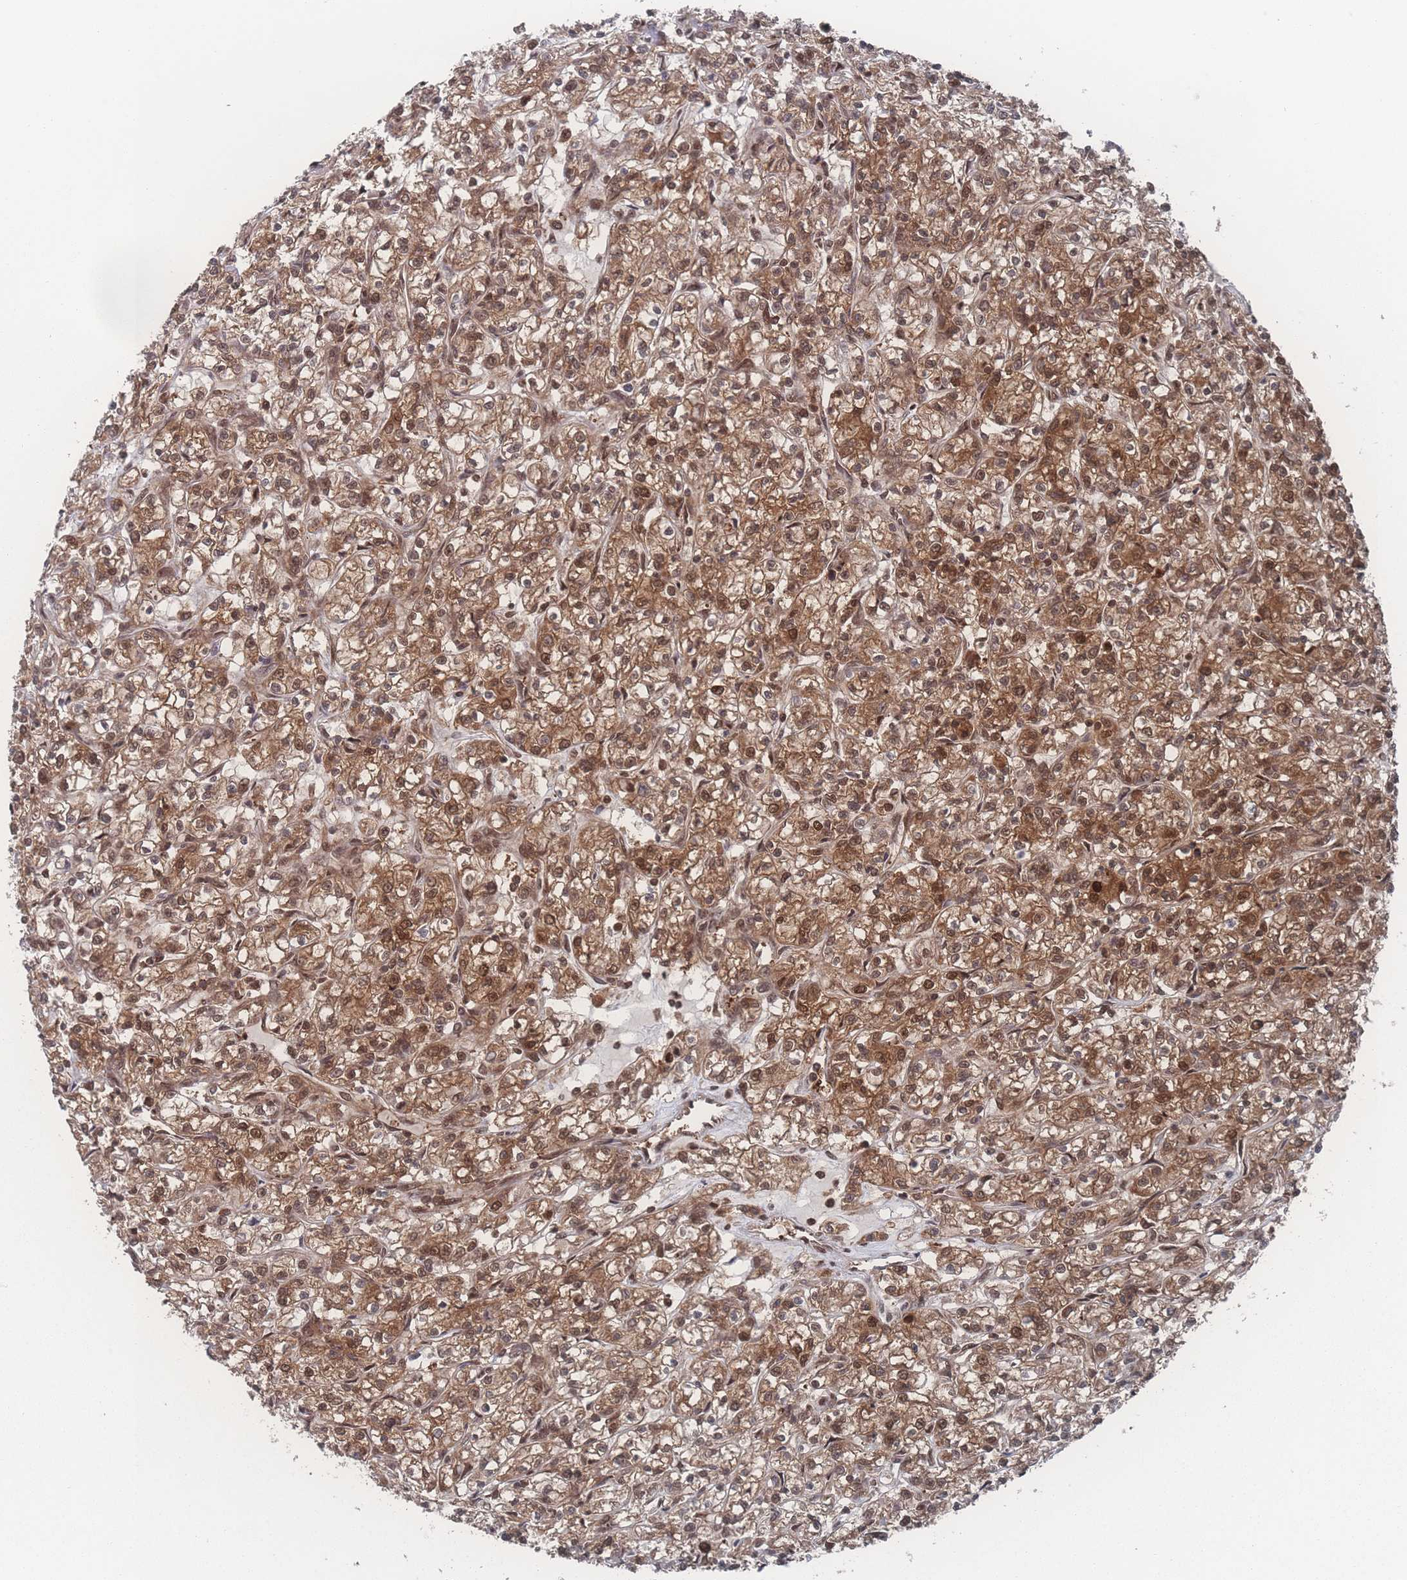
{"staining": {"intensity": "moderate", "quantity": ">75%", "location": "cytoplasmic/membranous,nuclear"}, "tissue": "renal cancer", "cell_type": "Tumor cells", "image_type": "cancer", "snomed": [{"axis": "morphology", "description": "Adenocarcinoma, NOS"}, {"axis": "topography", "description": "Kidney"}], "caption": "Immunohistochemistry (IHC) (DAB) staining of renal cancer (adenocarcinoma) reveals moderate cytoplasmic/membranous and nuclear protein positivity in approximately >75% of tumor cells.", "gene": "PSMA1", "patient": {"sex": "female", "age": 59}}